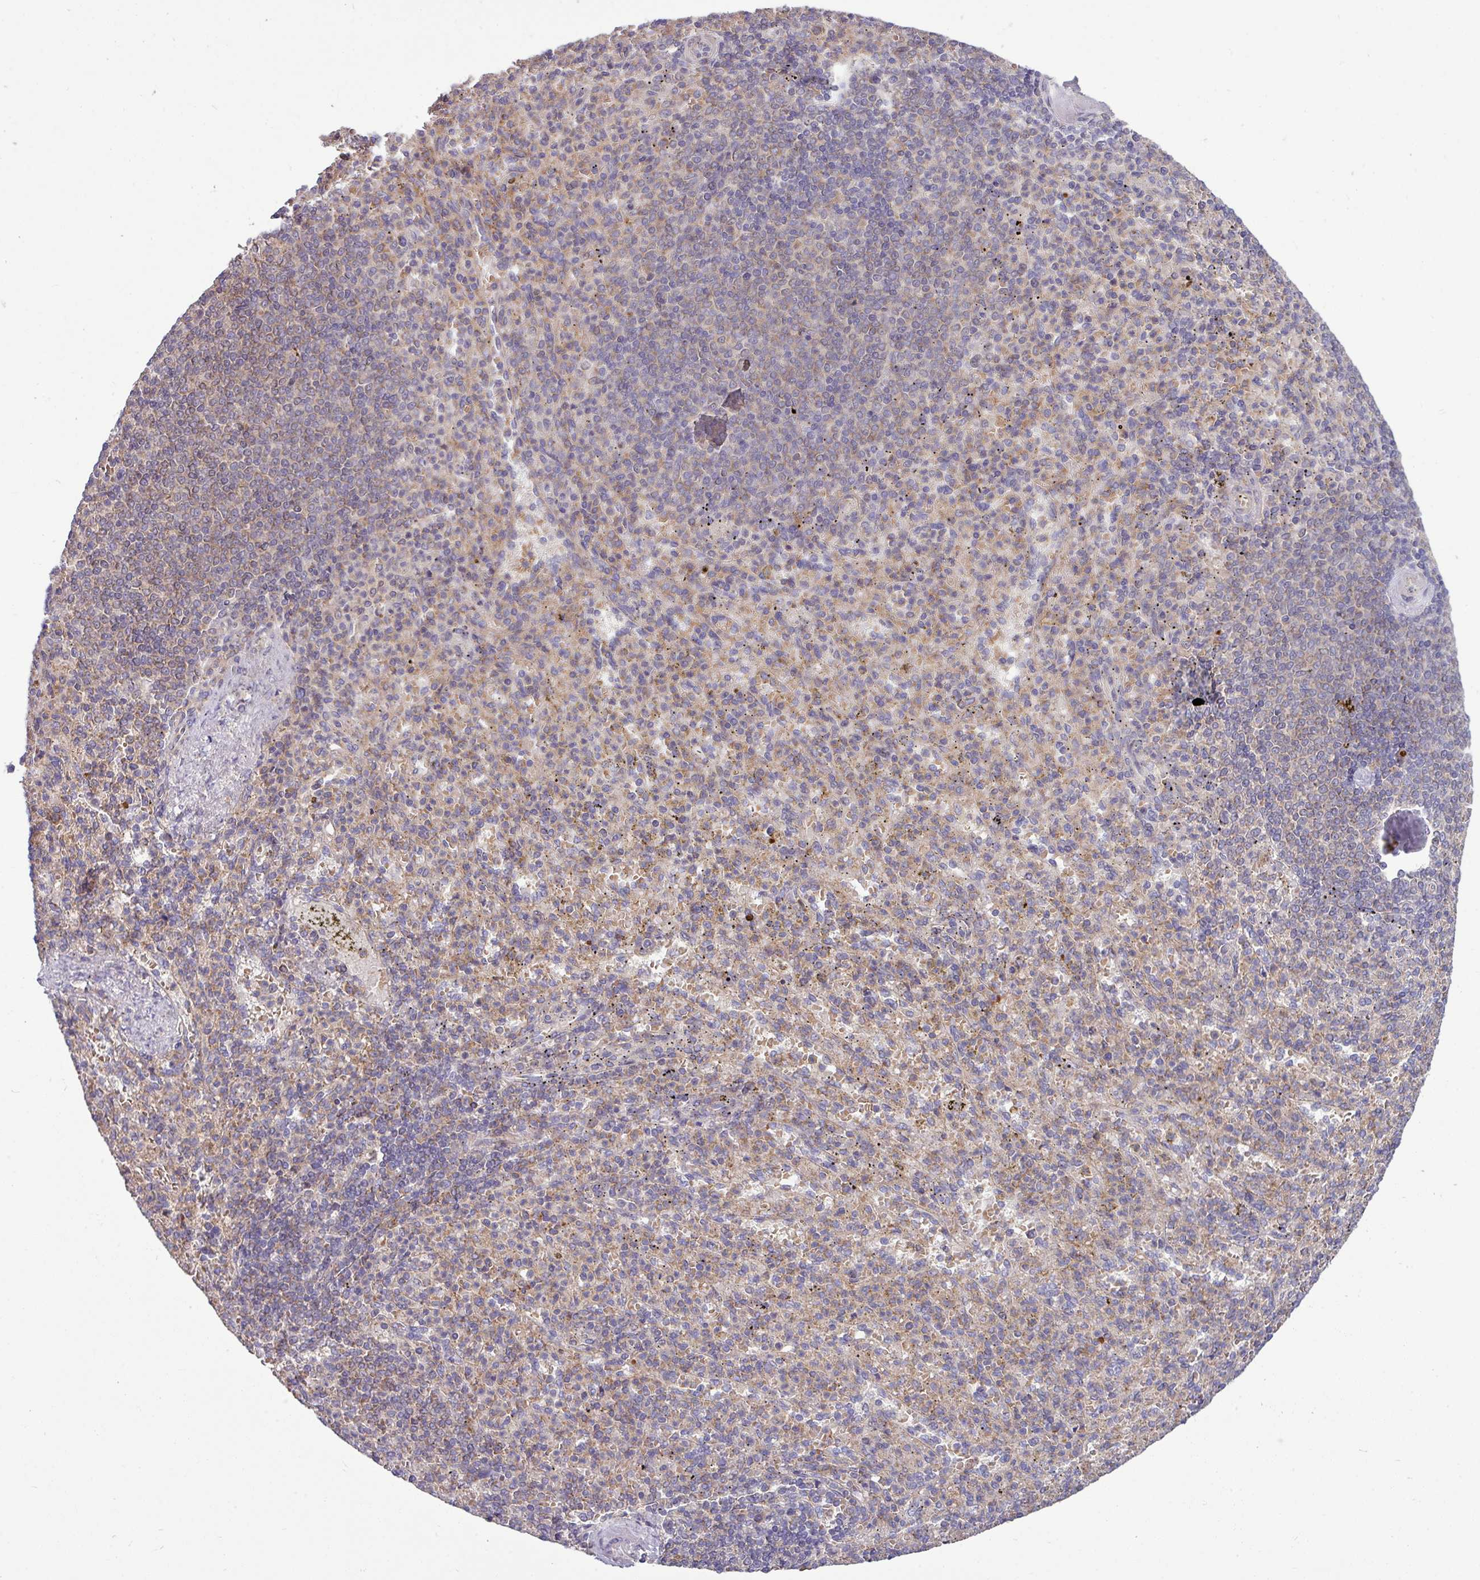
{"staining": {"intensity": "weak", "quantity": "<25%", "location": "cytoplasmic/membranous"}, "tissue": "spleen", "cell_type": "Cells in red pulp", "image_type": "normal", "snomed": [{"axis": "morphology", "description": "Normal tissue, NOS"}, {"axis": "topography", "description": "Spleen"}], "caption": "The immunohistochemistry (IHC) photomicrograph has no significant expression in cells in red pulp of spleen.", "gene": "LSM12", "patient": {"sex": "female", "age": 74}}